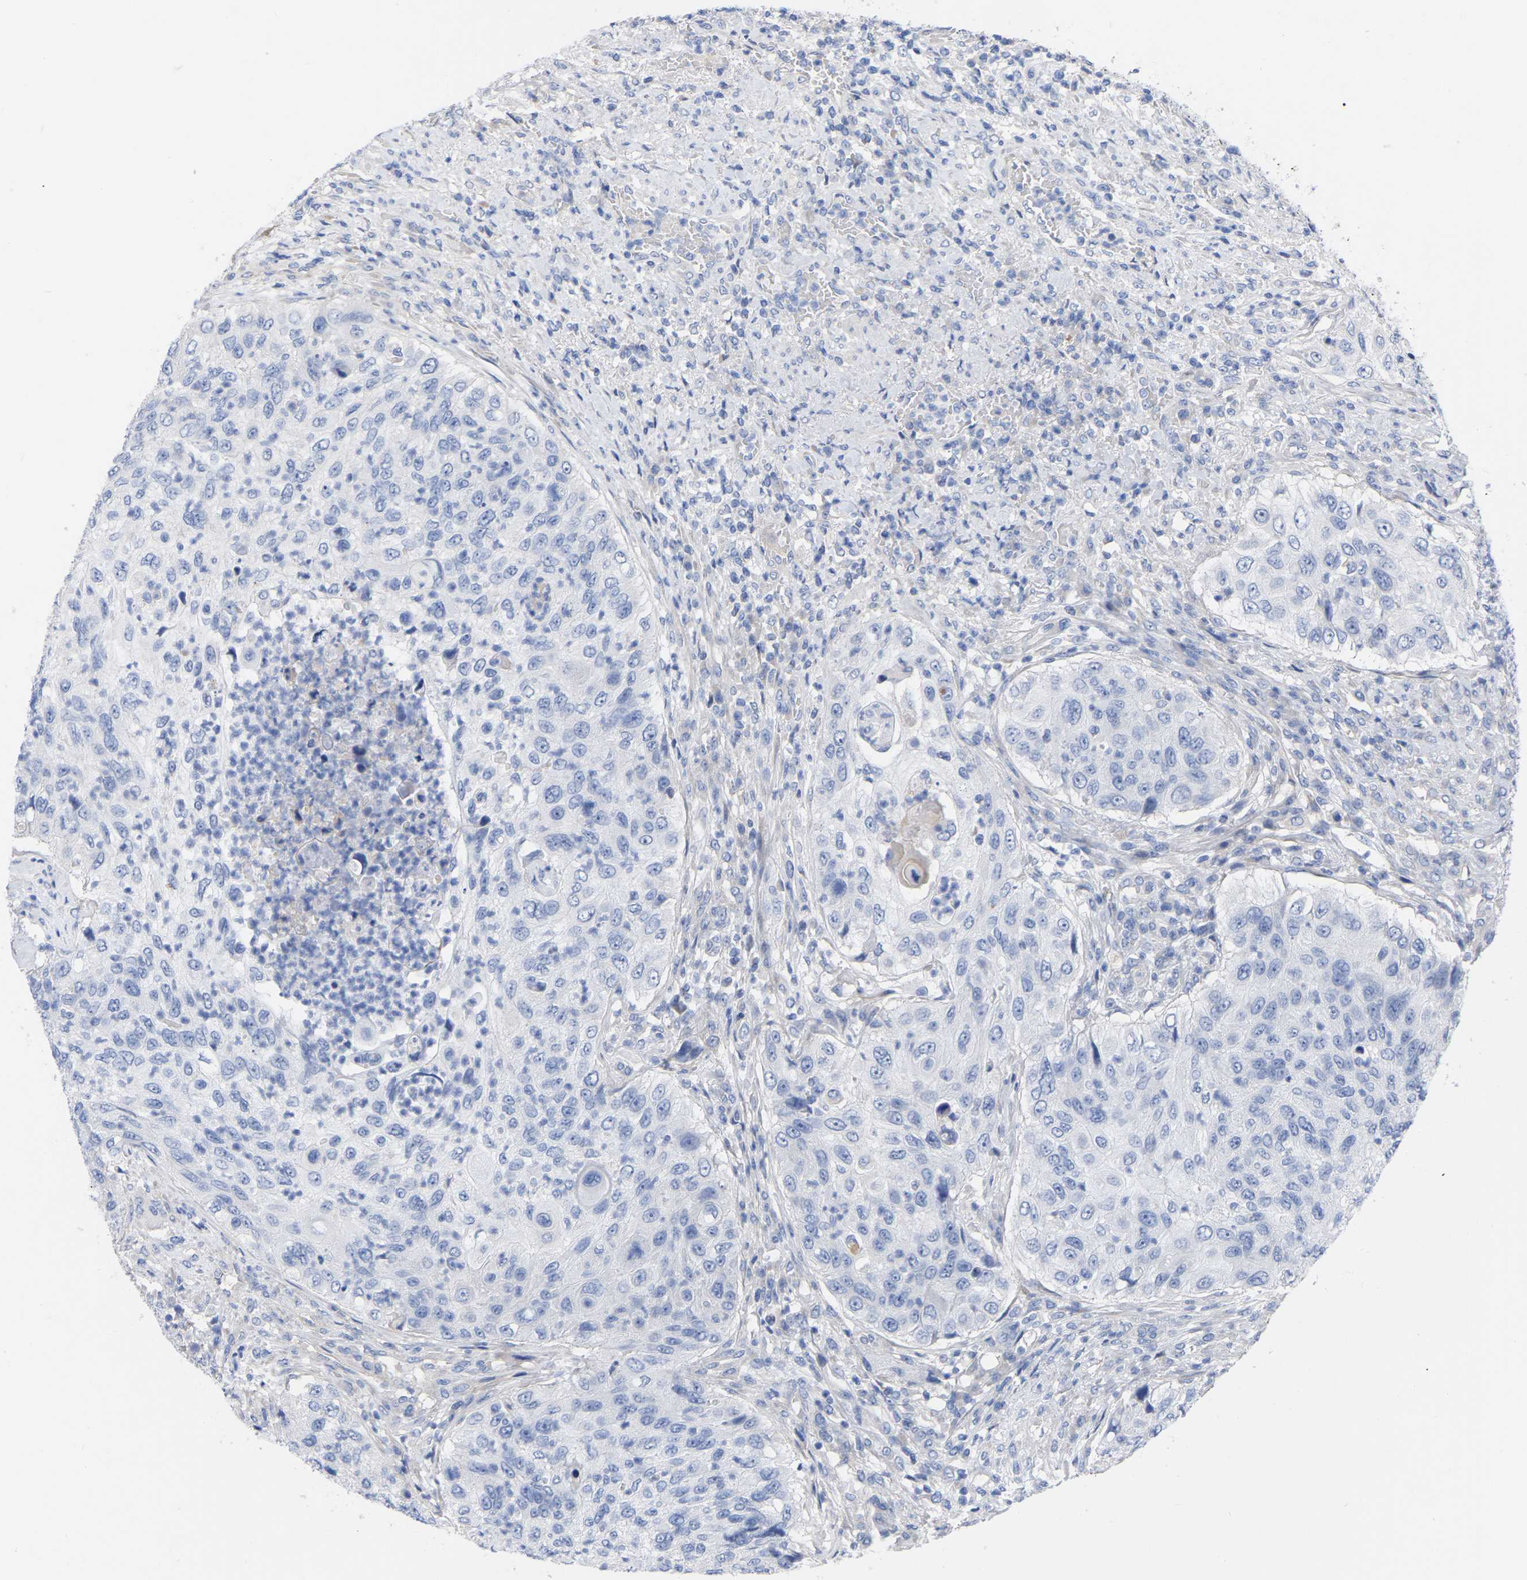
{"staining": {"intensity": "negative", "quantity": "none", "location": "none"}, "tissue": "urothelial cancer", "cell_type": "Tumor cells", "image_type": "cancer", "snomed": [{"axis": "morphology", "description": "Urothelial carcinoma, High grade"}, {"axis": "topography", "description": "Urinary bladder"}], "caption": "Immunohistochemical staining of human urothelial cancer demonstrates no significant staining in tumor cells.", "gene": "HAPLN1", "patient": {"sex": "female", "age": 60}}